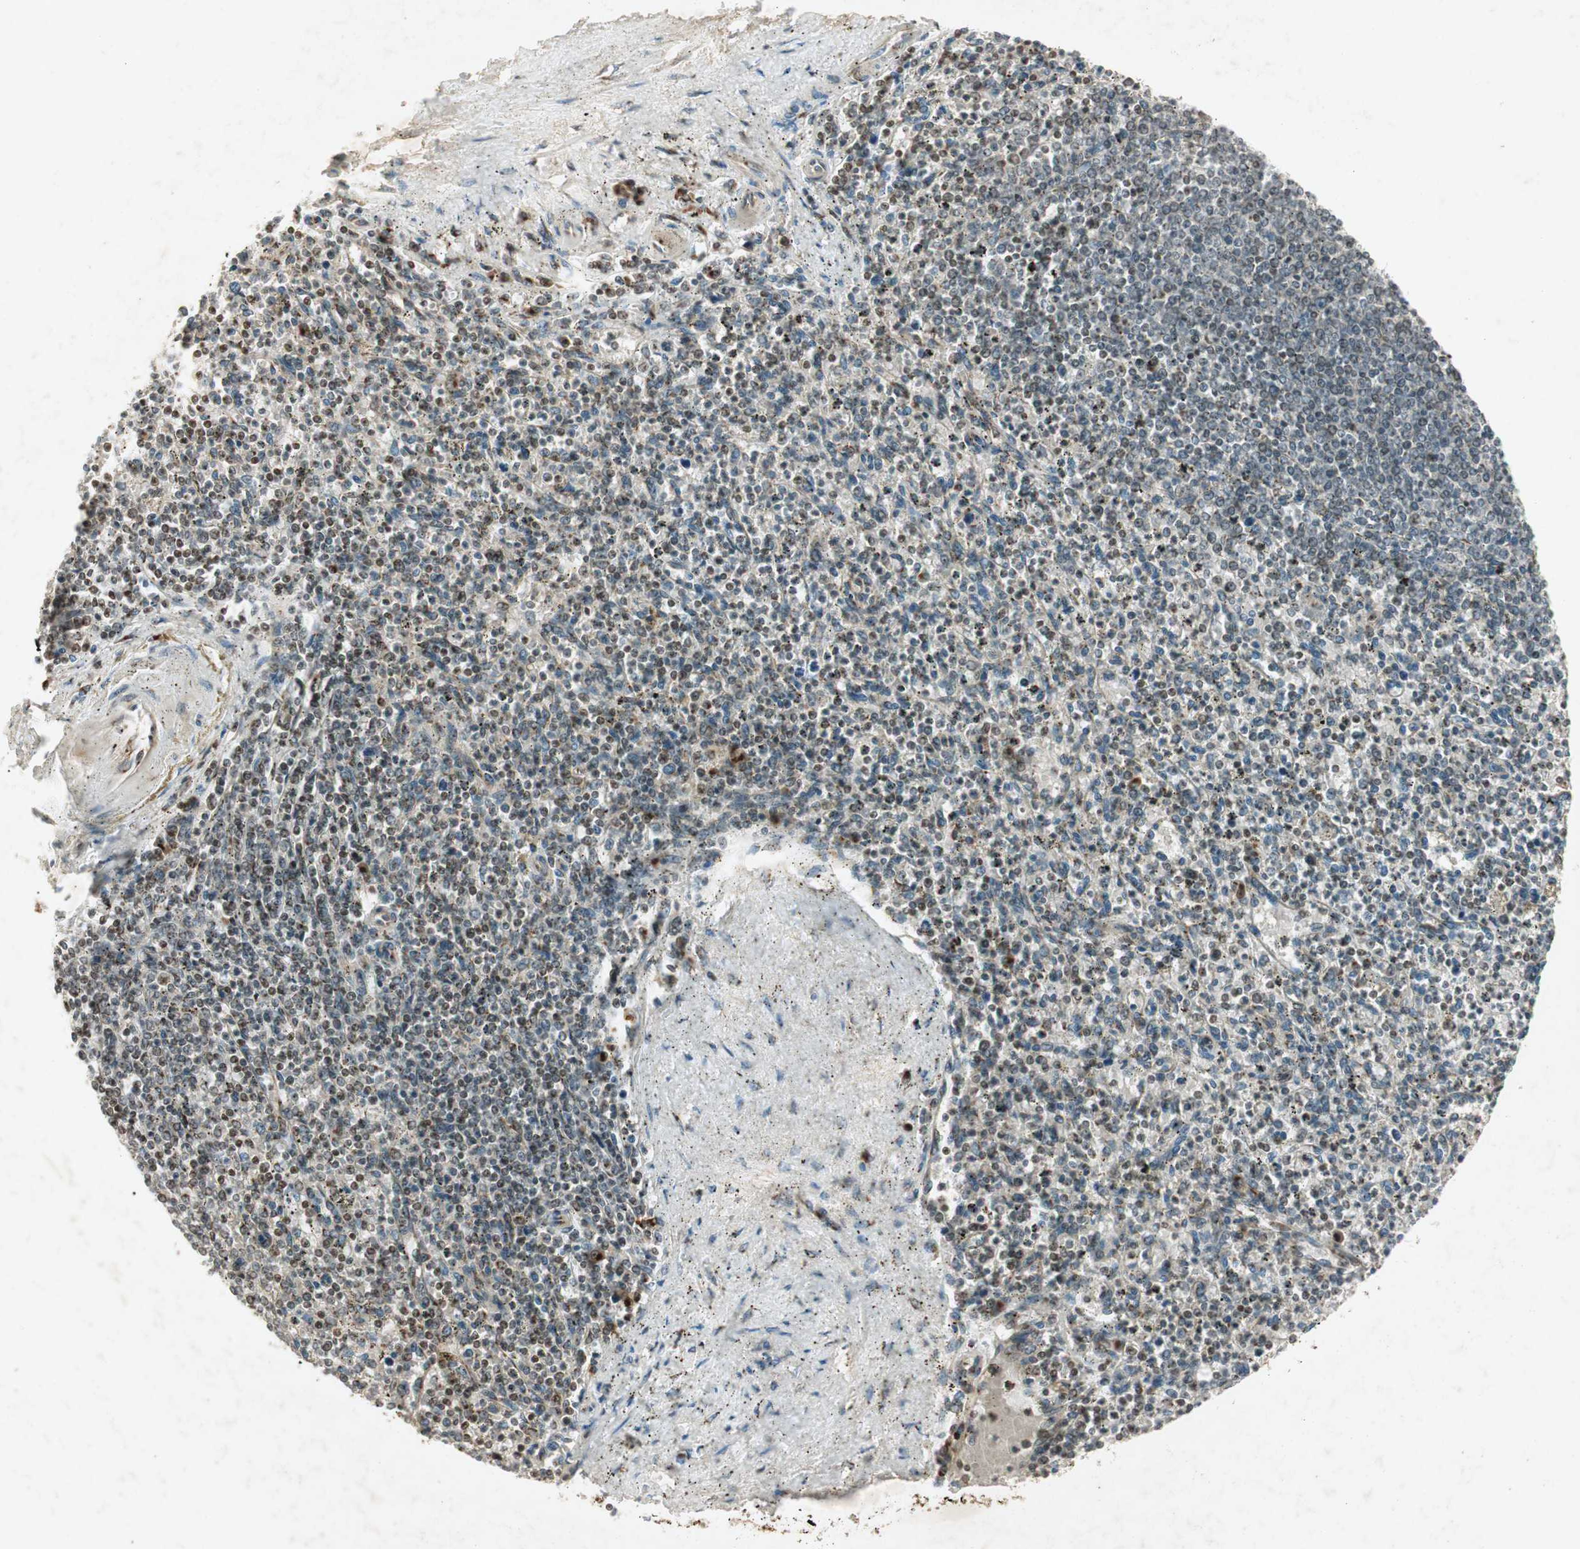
{"staining": {"intensity": "moderate", "quantity": ">75%", "location": "cytoplasmic/membranous"}, "tissue": "spleen", "cell_type": "Cells in red pulp", "image_type": "normal", "snomed": [{"axis": "morphology", "description": "Normal tissue, NOS"}, {"axis": "topography", "description": "Spleen"}], "caption": "Protein staining of benign spleen demonstrates moderate cytoplasmic/membranous staining in about >75% of cells in red pulp.", "gene": "NEO1", "patient": {"sex": "male", "age": 72}}